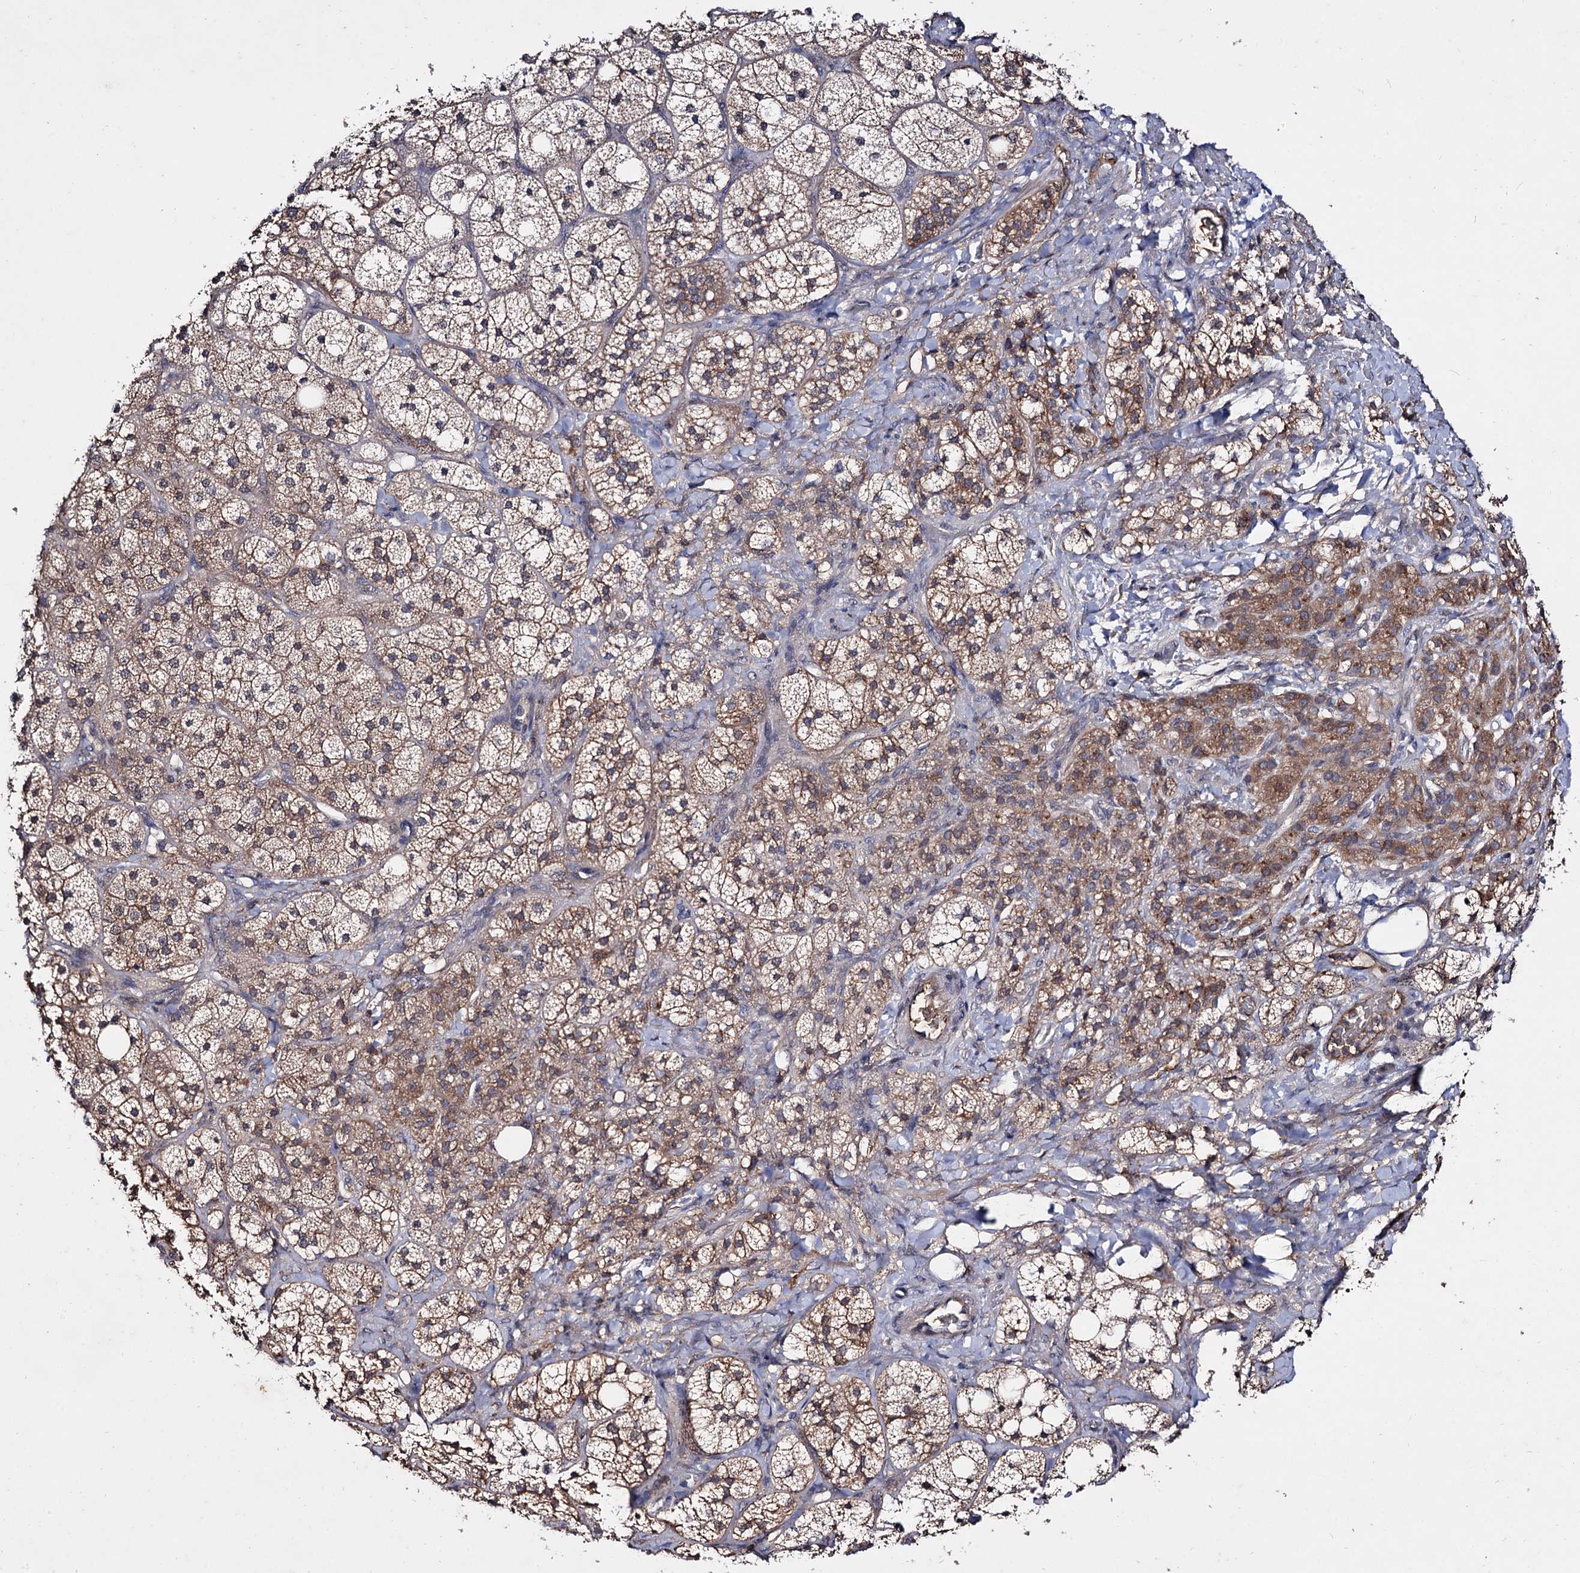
{"staining": {"intensity": "moderate", "quantity": ">75%", "location": "cytoplasmic/membranous"}, "tissue": "adrenal gland", "cell_type": "Glandular cells", "image_type": "normal", "snomed": [{"axis": "morphology", "description": "Normal tissue, NOS"}, {"axis": "topography", "description": "Adrenal gland"}], "caption": "Immunohistochemical staining of normal adrenal gland demonstrates medium levels of moderate cytoplasmic/membranous expression in about >75% of glandular cells.", "gene": "ARFIP2", "patient": {"sex": "male", "age": 61}}